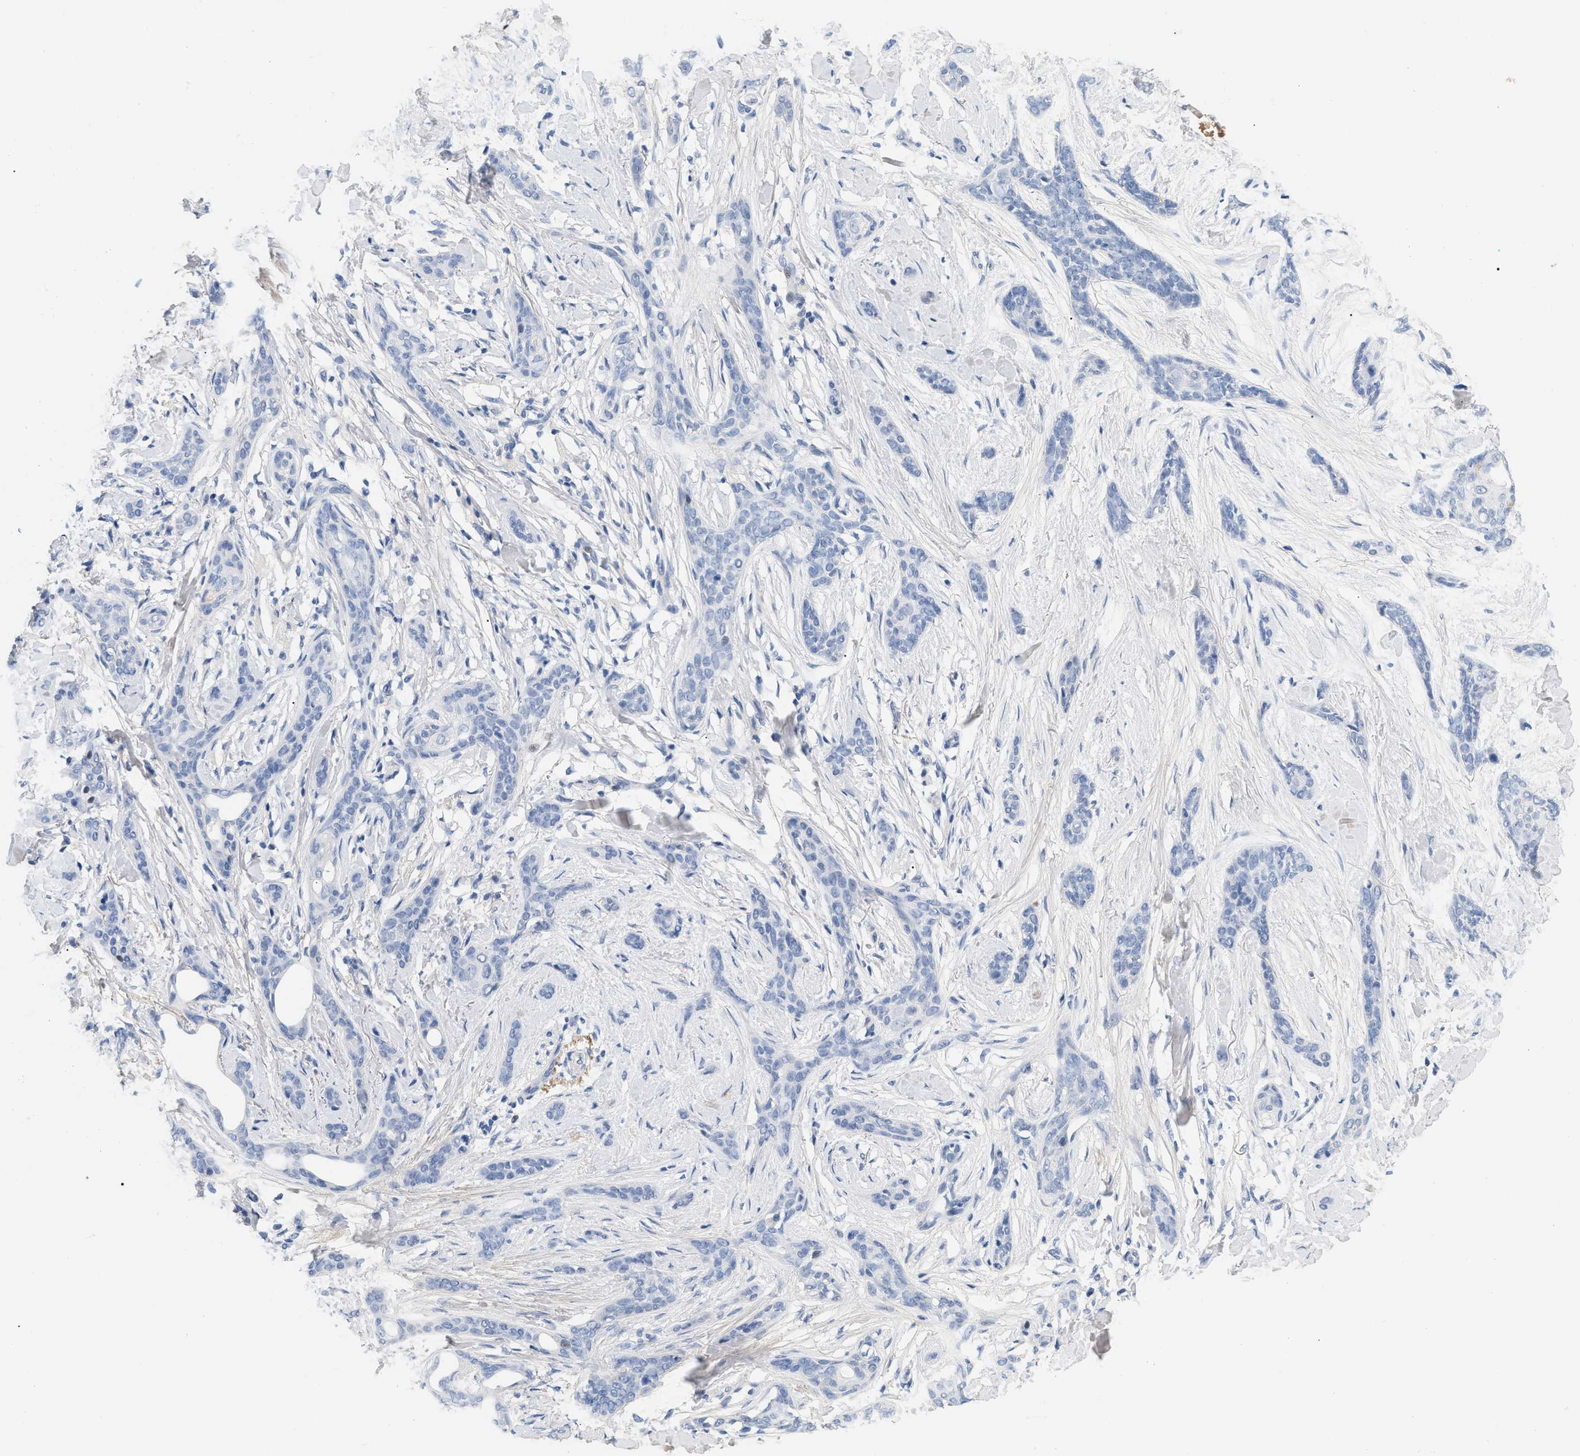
{"staining": {"intensity": "negative", "quantity": "none", "location": "none"}, "tissue": "skin cancer", "cell_type": "Tumor cells", "image_type": "cancer", "snomed": [{"axis": "morphology", "description": "Basal cell carcinoma"}, {"axis": "morphology", "description": "Adnexal tumor, benign"}, {"axis": "topography", "description": "Skin"}], "caption": "Tumor cells show no significant protein expression in skin cancer.", "gene": "CFH", "patient": {"sex": "female", "age": 42}}